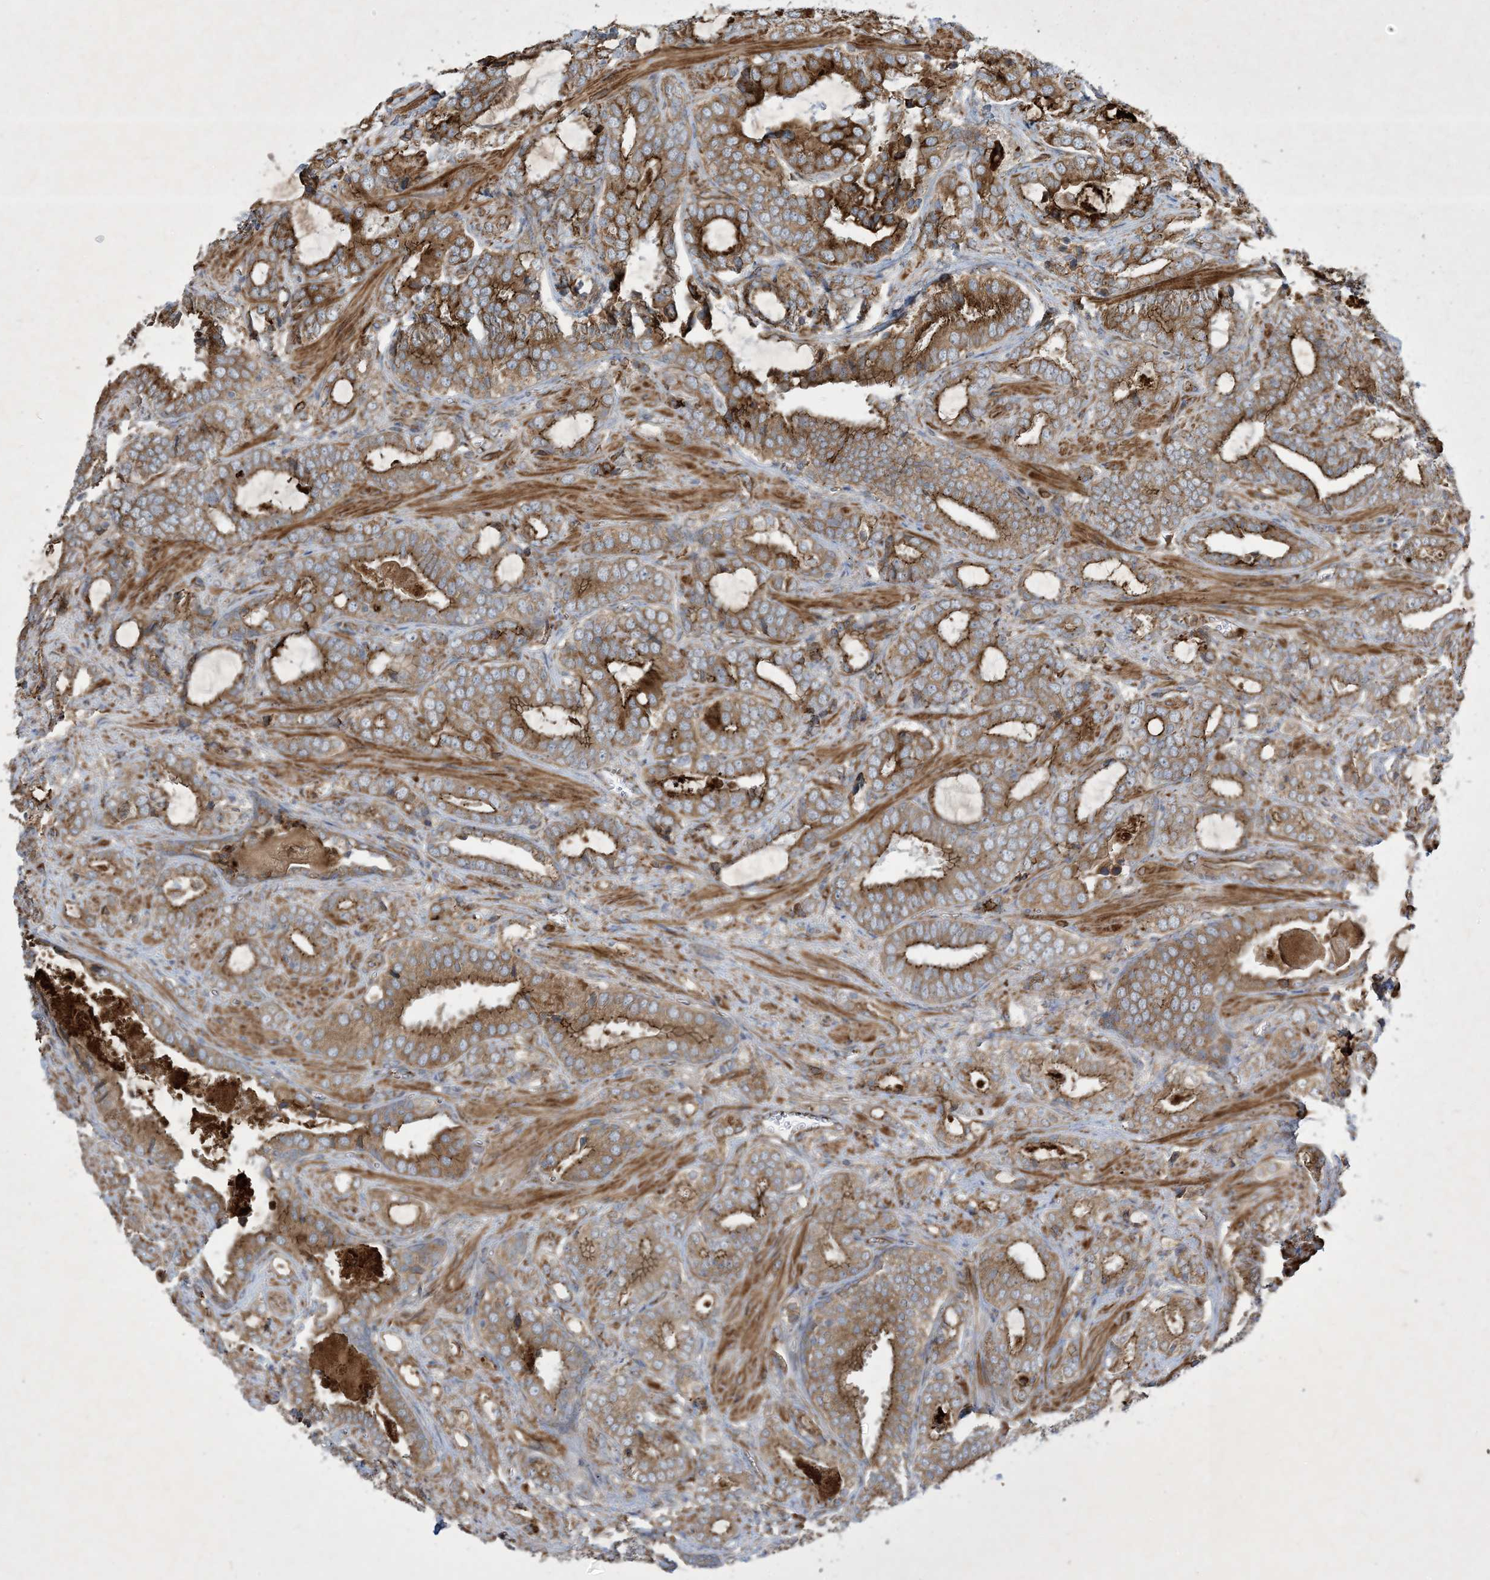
{"staining": {"intensity": "moderate", "quantity": ">75%", "location": "cytoplasmic/membranous"}, "tissue": "prostate cancer", "cell_type": "Tumor cells", "image_type": "cancer", "snomed": [{"axis": "morphology", "description": "Adenocarcinoma, High grade"}, {"axis": "topography", "description": "Prostate and seminal vesicle, NOS"}], "caption": "Brown immunohistochemical staining in prostate cancer (adenocarcinoma (high-grade)) shows moderate cytoplasmic/membranous staining in about >75% of tumor cells.", "gene": "OTOP1", "patient": {"sex": "male", "age": 67}}